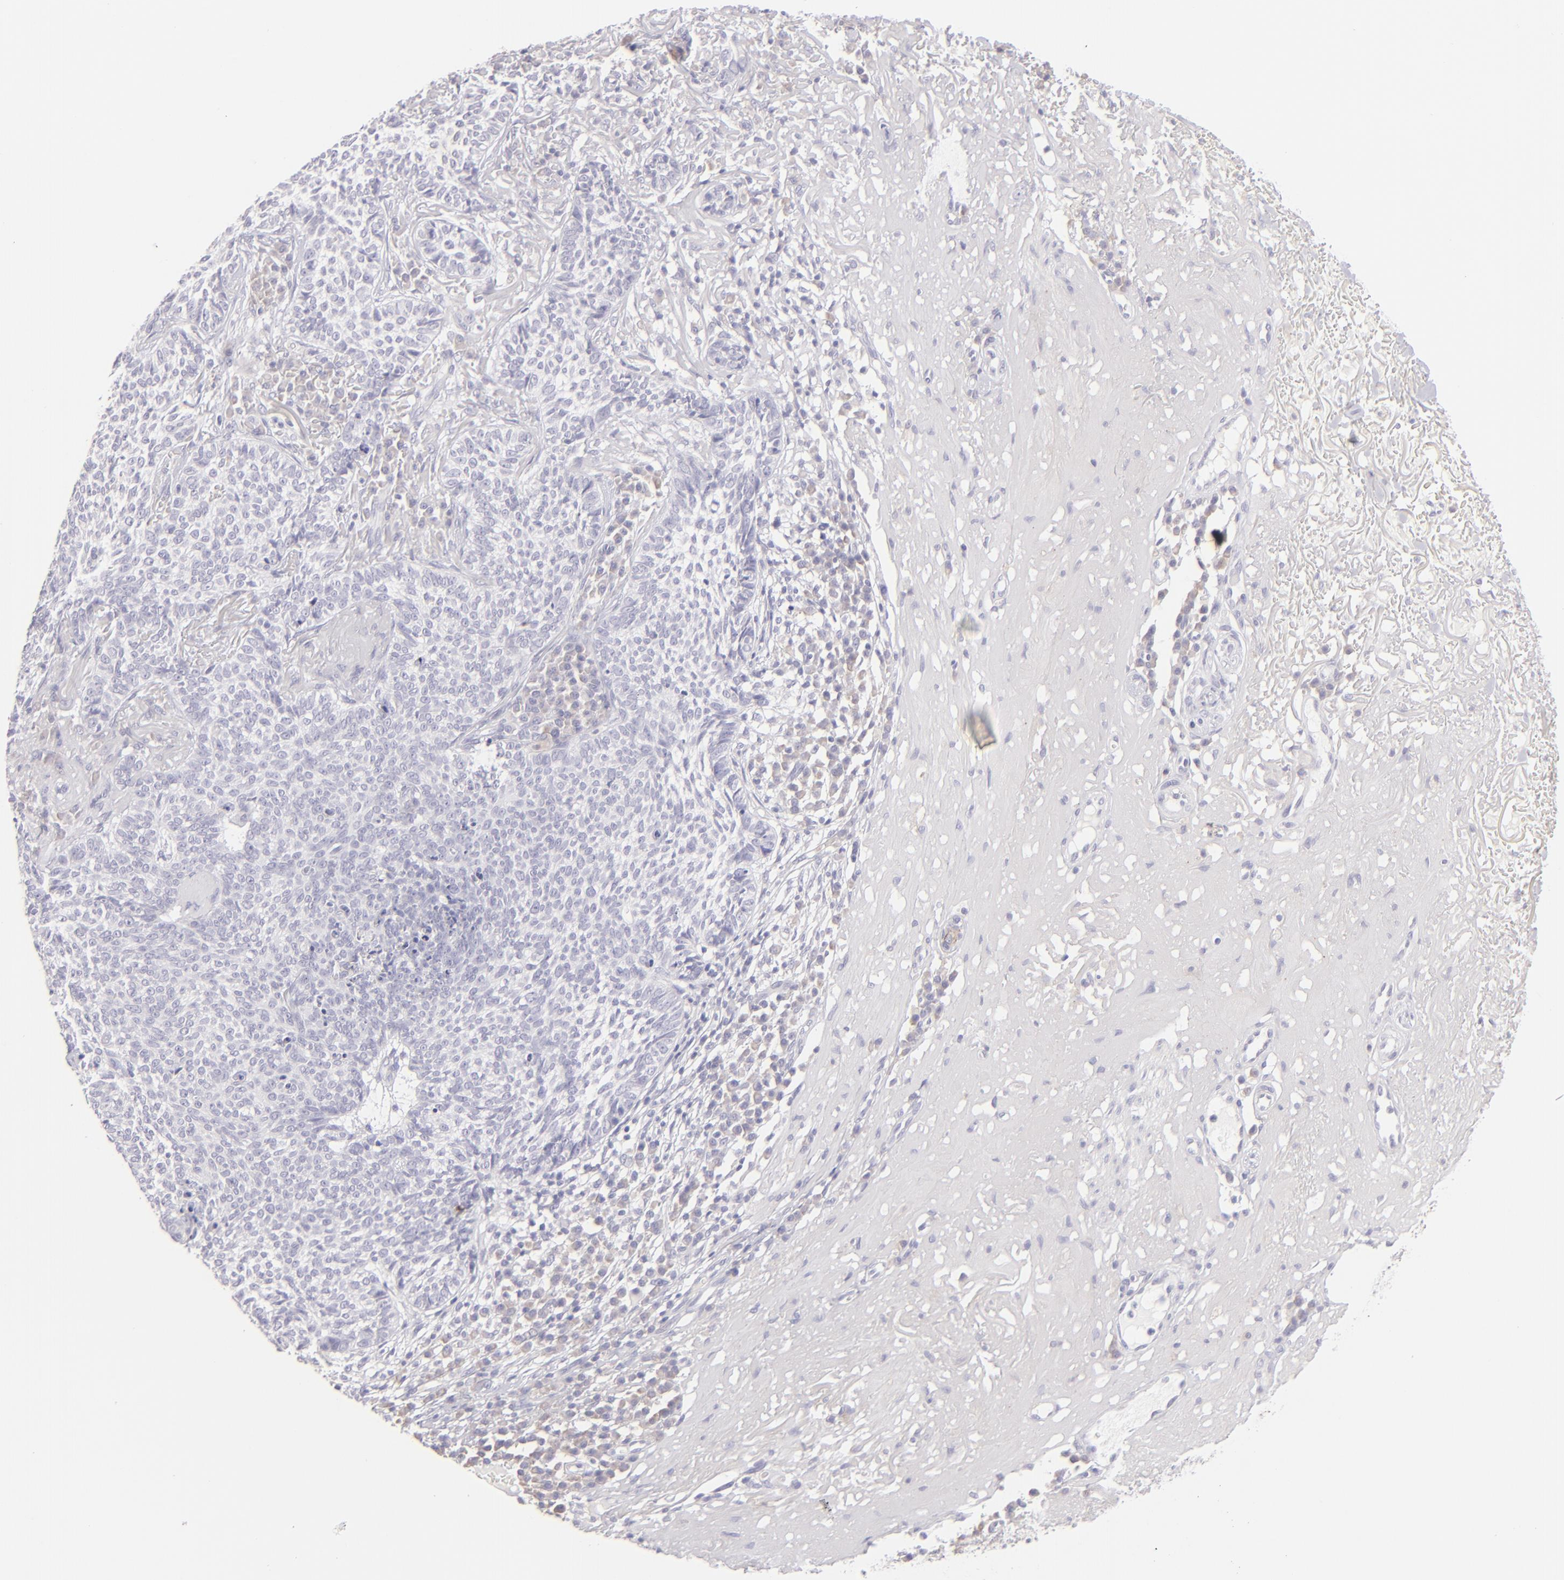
{"staining": {"intensity": "negative", "quantity": "none", "location": "none"}, "tissue": "skin cancer", "cell_type": "Tumor cells", "image_type": "cancer", "snomed": [{"axis": "morphology", "description": "Basal cell carcinoma"}, {"axis": "topography", "description": "Skin"}], "caption": "Immunohistochemistry photomicrograph of neoplastic tissue: human basal cell carcinoma (skin) stained with DAB demonstrates no significant protein expression in tumor cells.", "gene": "CLDN4", "patient": {"sex": "female", "age": 89}}